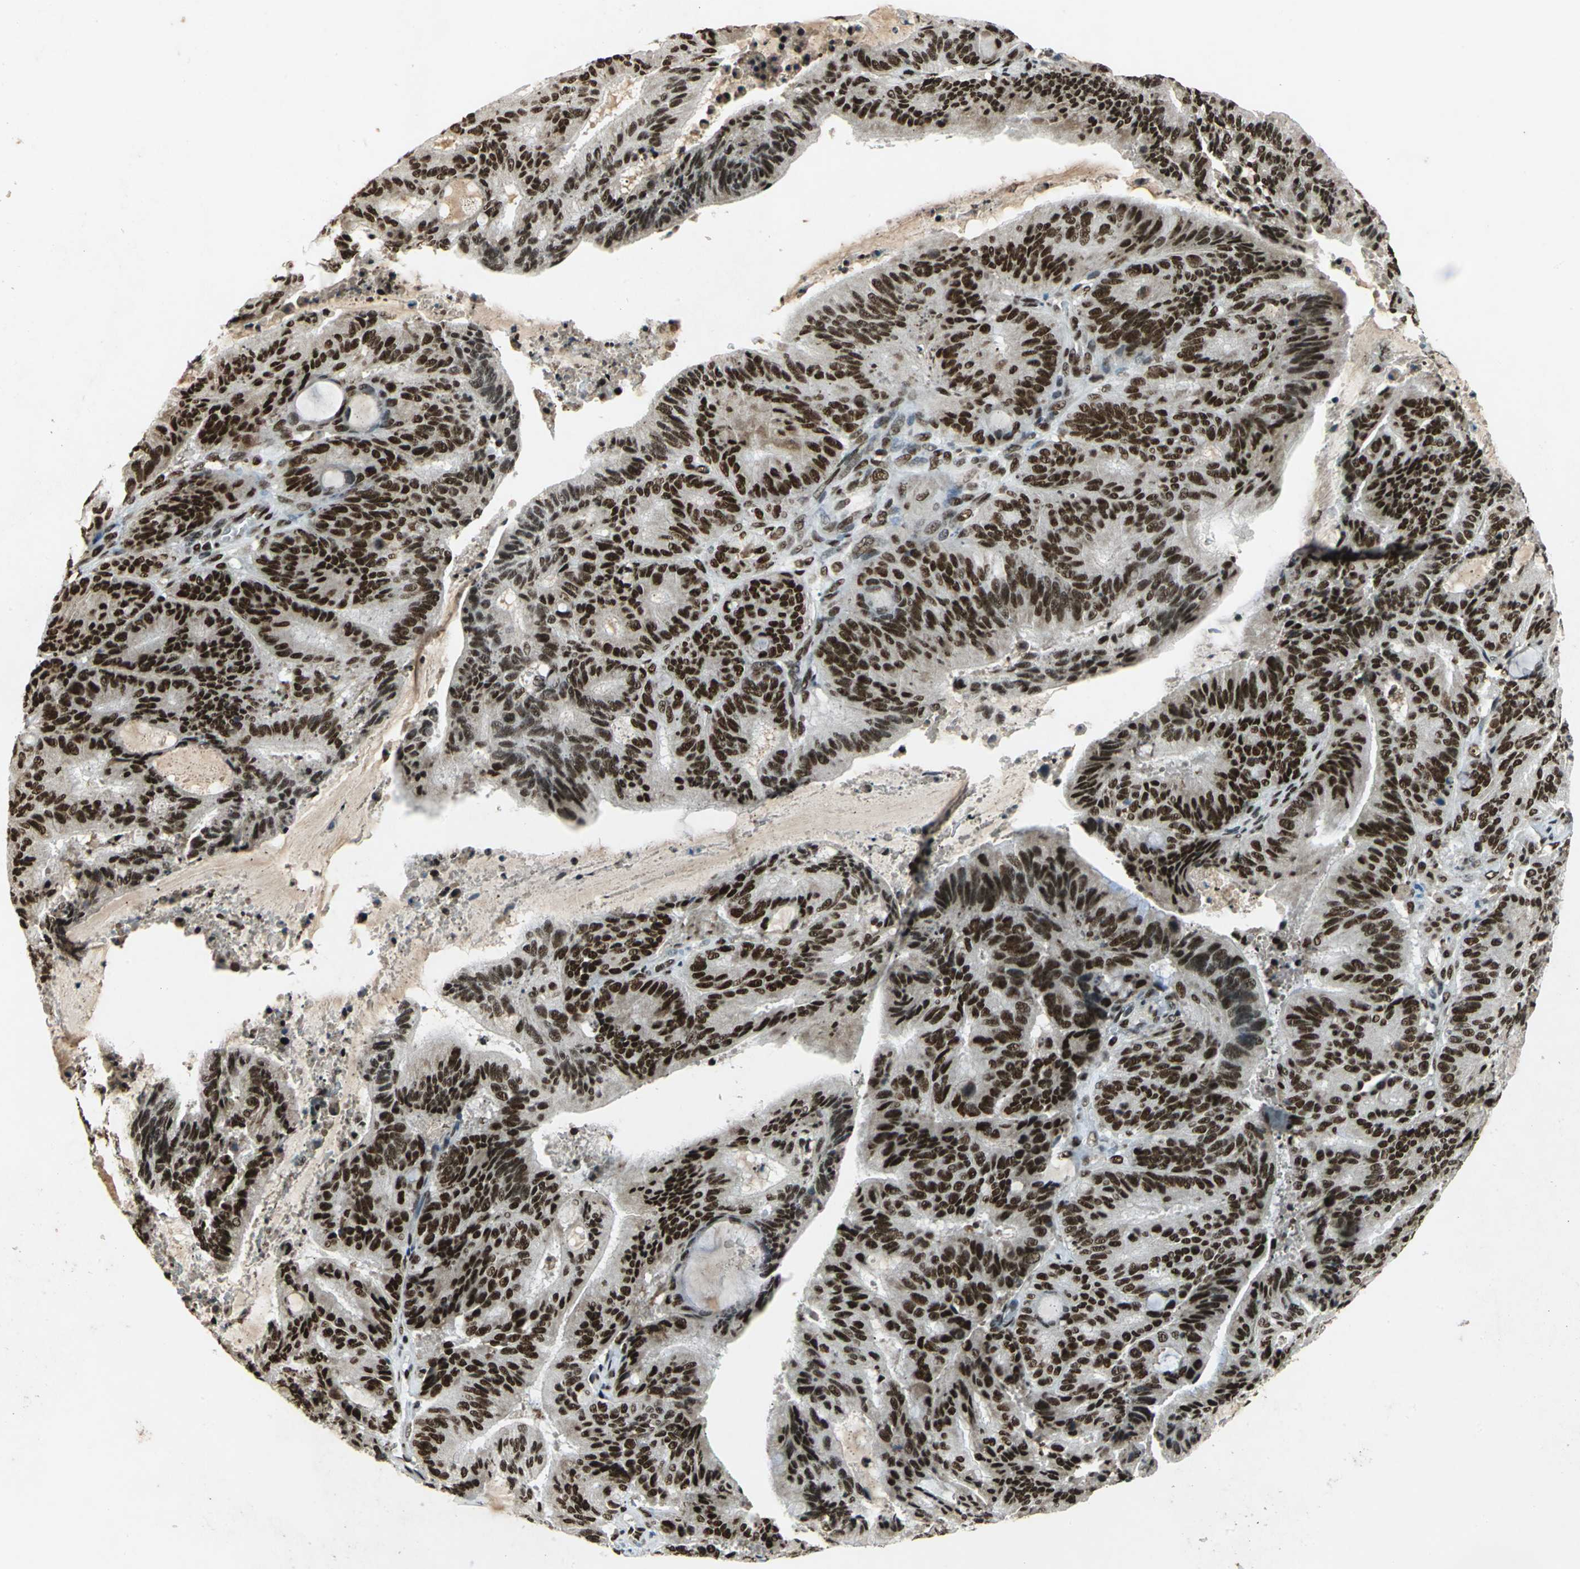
{"staining": {"intensity": "strong", "quantity": ">75%", "location": "nuclear"}, "tissue": "liver cancer", "cell_type": "Tumor cells", "image_type": "cancer", "snomed": [{"axis": "morphology", "description": "Cholangiocarcinoma"}, {"axis": "topography", "description": "Liver"}], "caption": "Protein expression analysis of liver cholangiocarcinoma reveals strong nuclear positivity in approximately >75% of tumor cells.", "gene": "MTA2", "patient": {"sex": "female", "age": 73}}